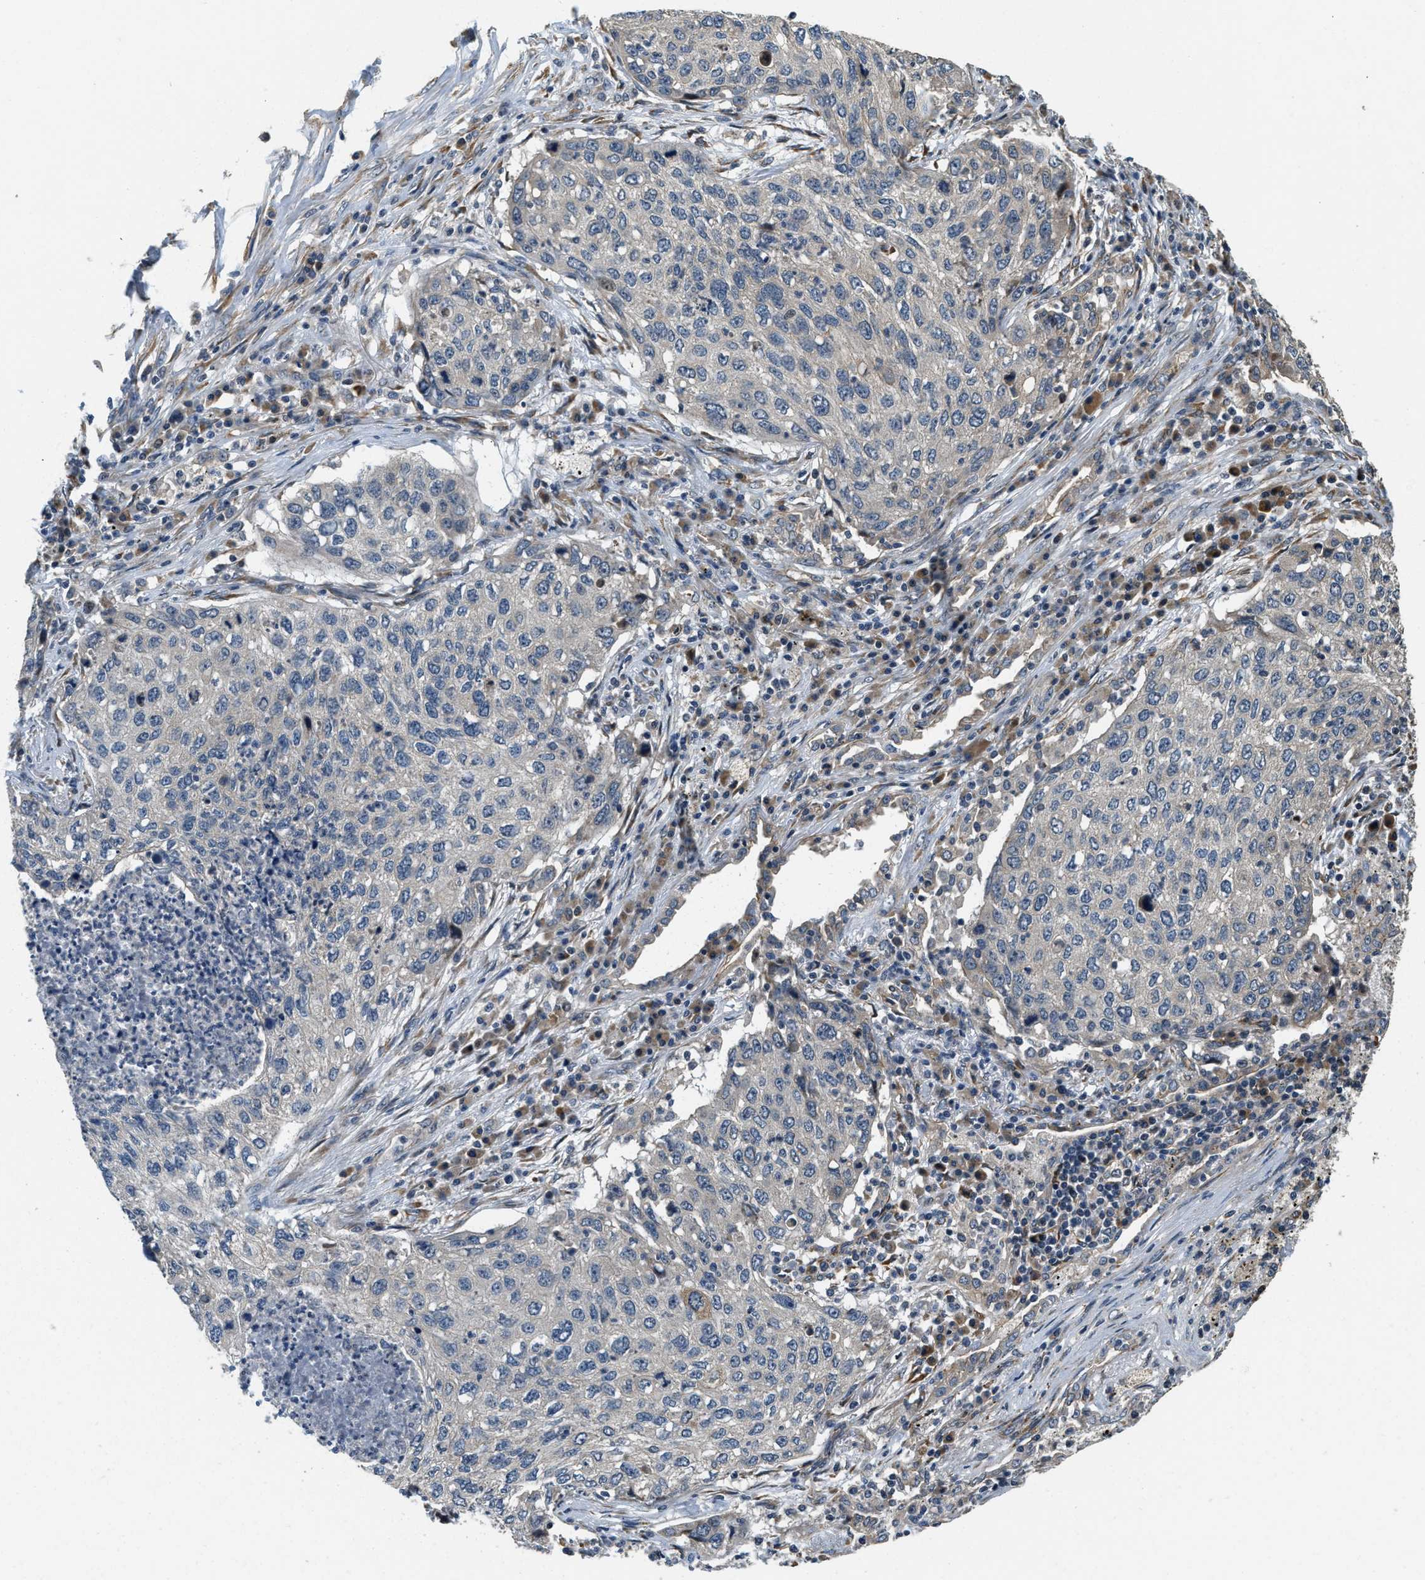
{"staining": {"intensity": "negative", "quantity": "none", "location": "none"}, "tissue": "lung cancer", "cell_type": "Tumor cells", "image_type": "cancer", "snomed": [{"axis": "morphology", "description": "Squamous cell carcinoma, NOS"}, {"axis": "topography", "description": "Lung"}], "caption": "This is an immunohistochemistry histopathology image of human squamous cell carcinoma (lung). There is no expression in tumor cells.", "gene": "ALOX12", "patient": {"sex": "female", "age": 63}}